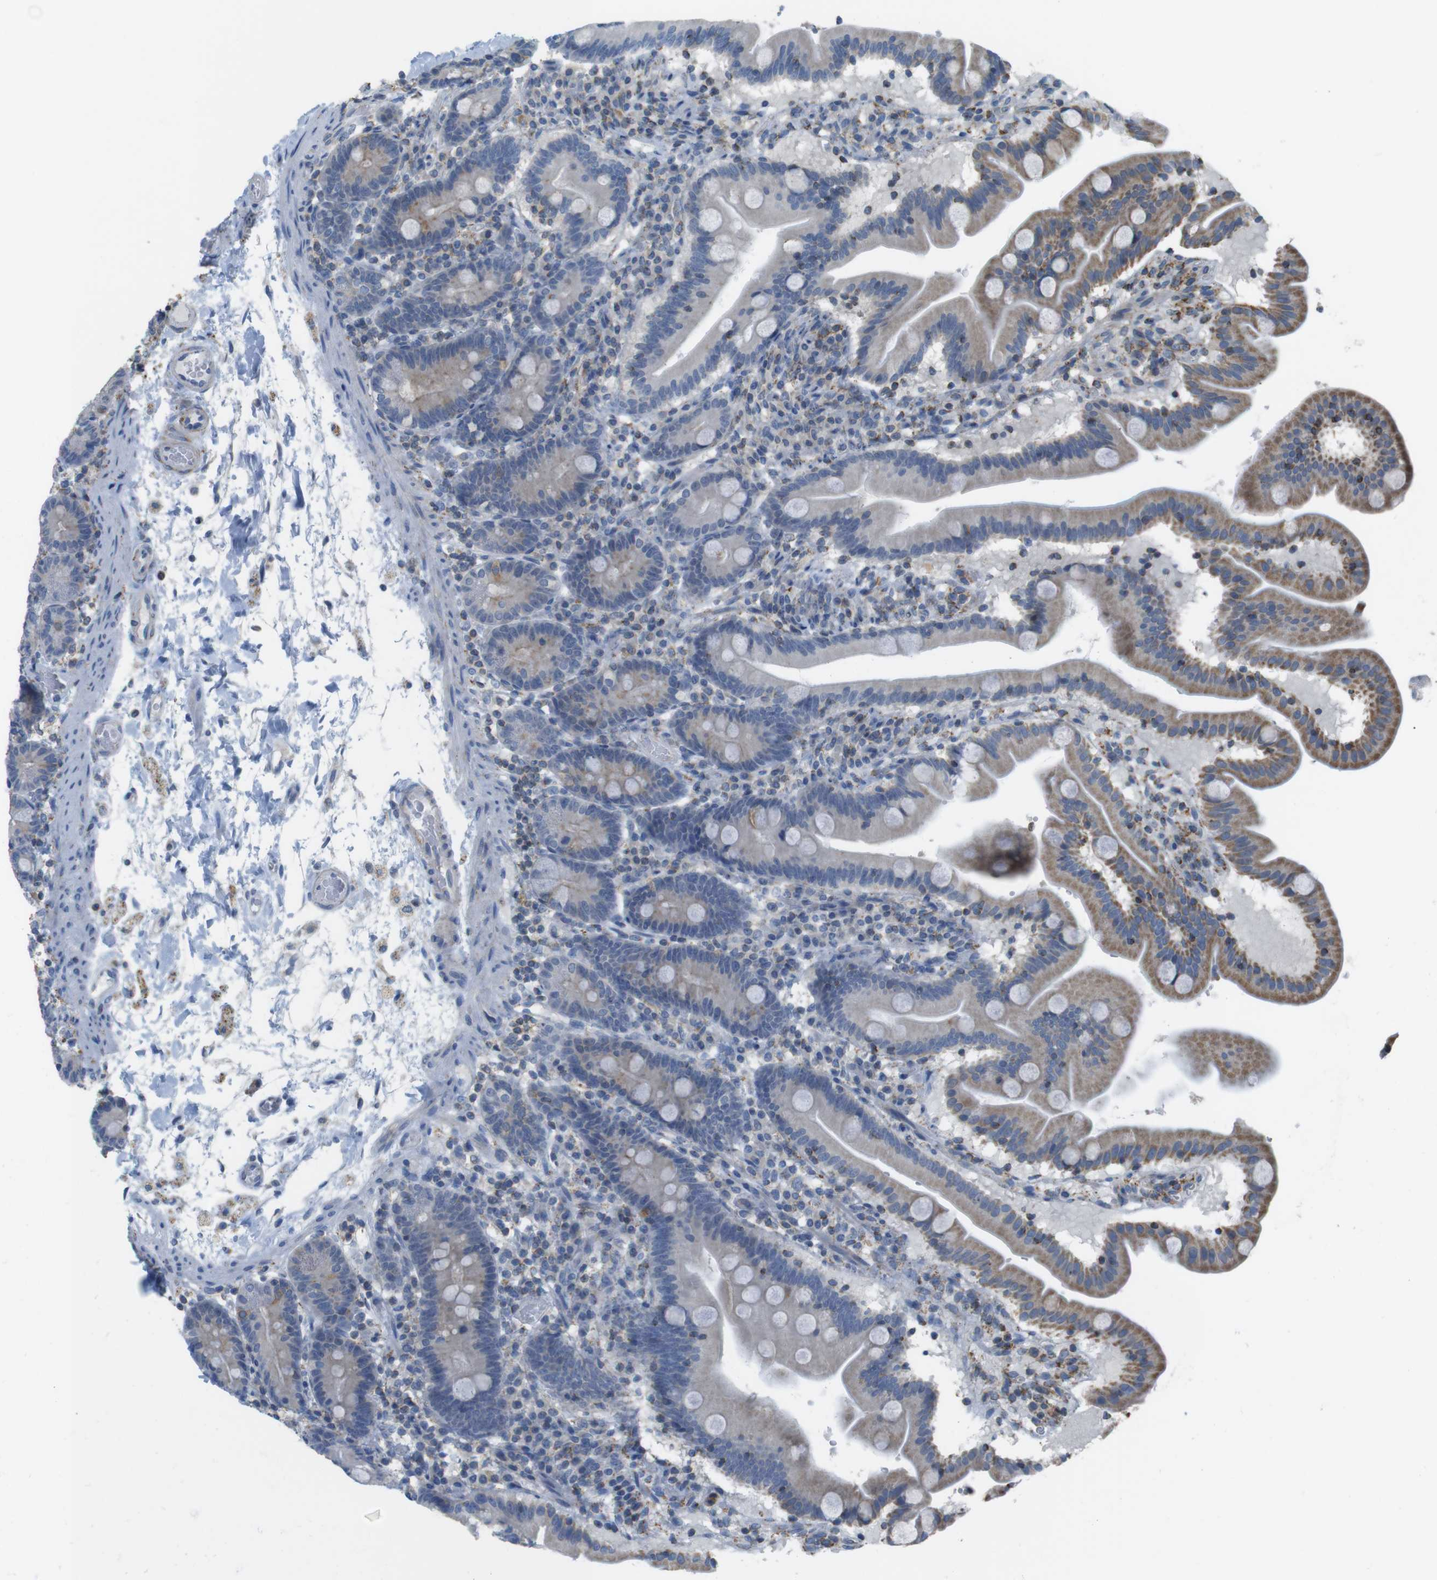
{"staining": {"intensity": "moderate", "quantity": "25%-75%", "location": "cytoplasmic/membranous"}, "tissue": "duodenum", "cell_type": "Glandular cells", "image_type": "normal", "snomed": [{"axis": "morphology", "description": "Normal tissue, NOS"}, {"axis": "topography", "description": "Duodenum"}], "caption": "This image demonstrates benign duodenum stained with immunohistochemistry (IHC) to label a protein in brown. The cytoplasmic/membranous of glandular cells show moderate positivity for the protein. Nuclei are counter-stained blue.", "gene": "GRIK1", "patient": {"sex": "male", "age": 54}}